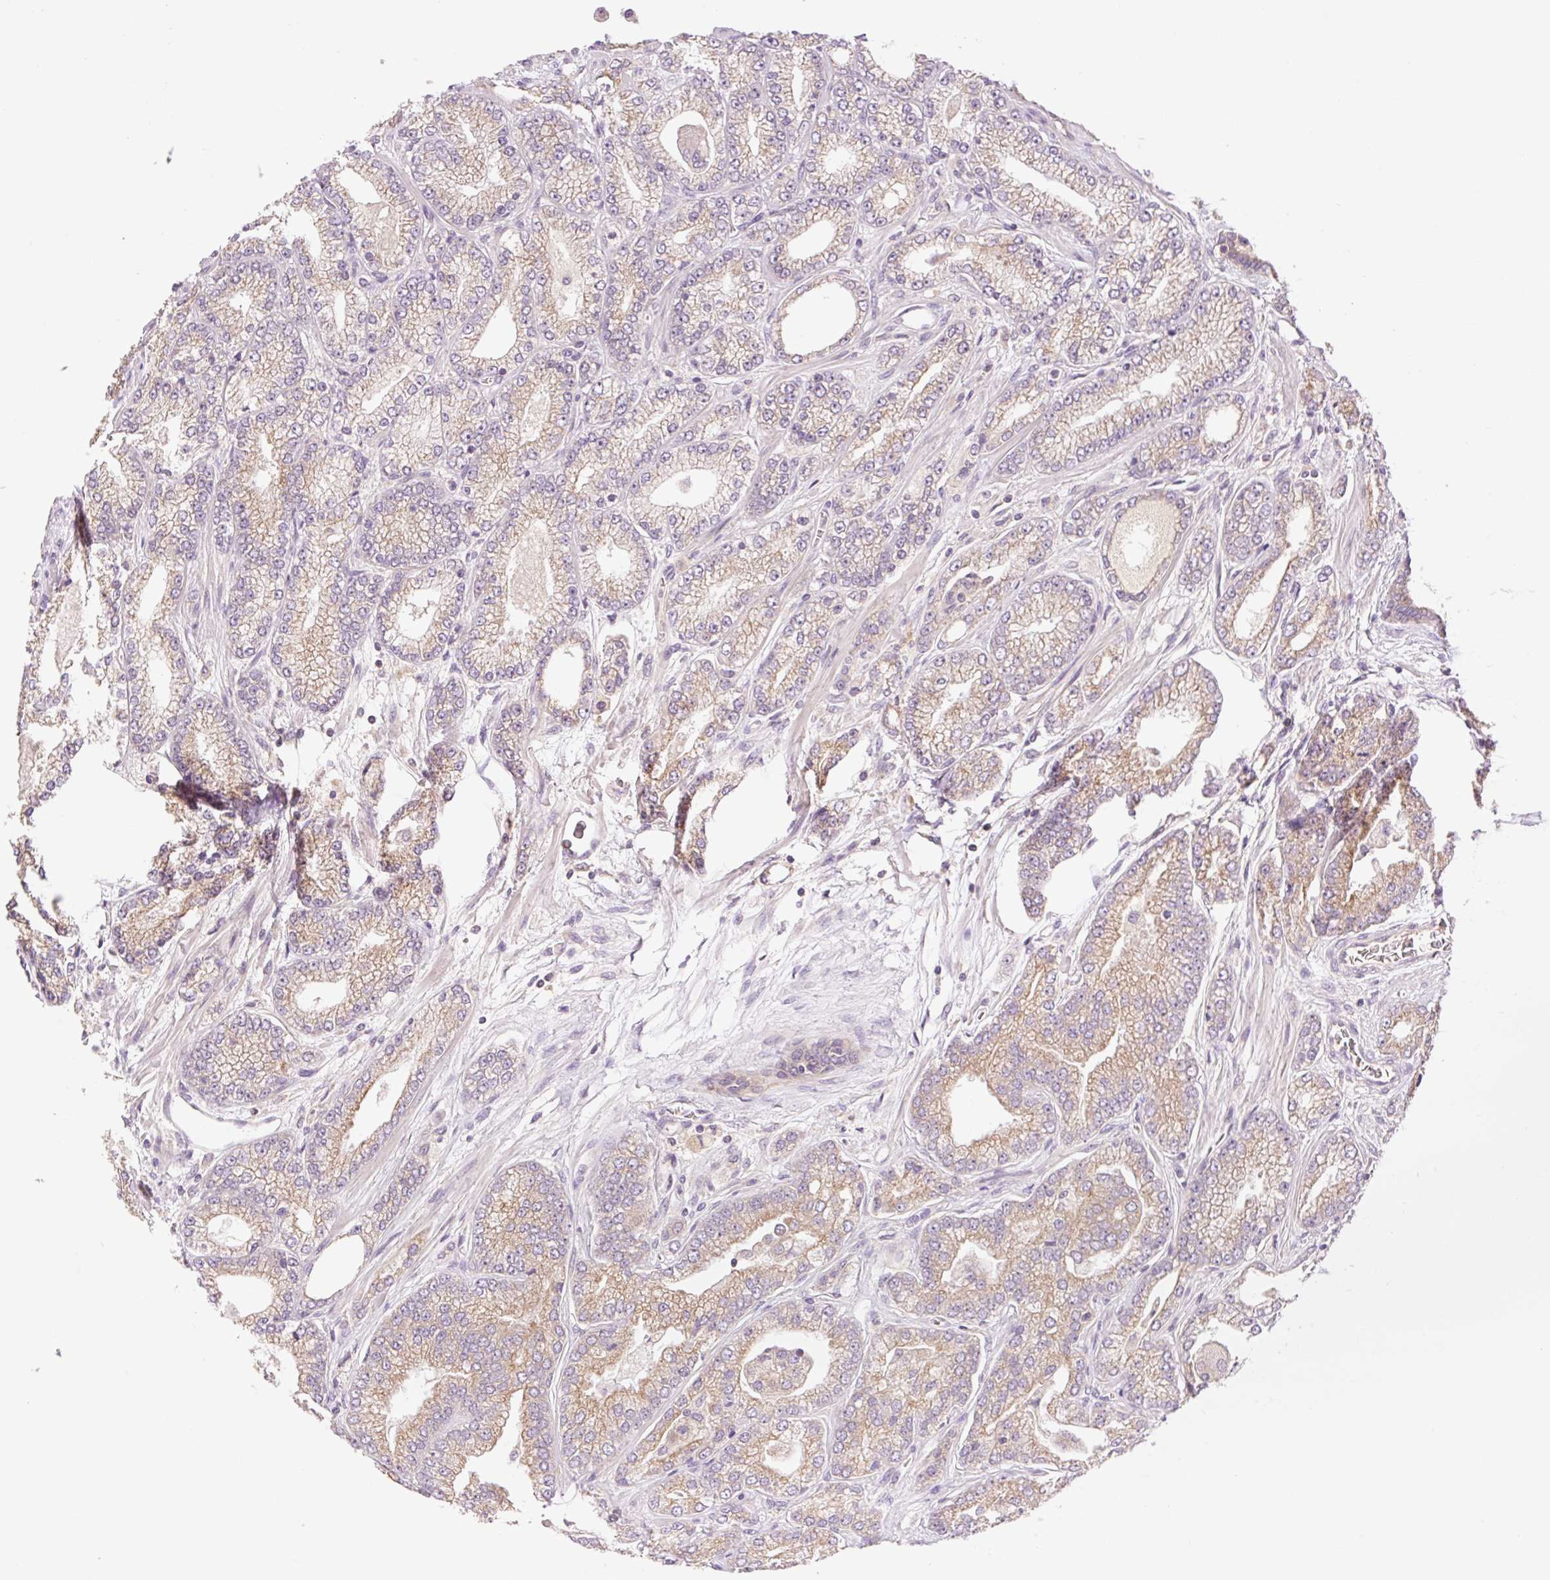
{"staining": {"intensity": "weak", "quantity": "25%-75%", "location": "cytoplasmic/membranous"}, "tissue": "prostate cancer", "cell_type": "Tumor cells", "image_type": "cancer", "snomed": [{"axis": "morphology", "description": "Adenocarcinoma, High grade"}, {"axis": "topography", "description": "Prostate"}], "caption": "About 25%-75% of tumor cells in human adenocarcinoma (high-grade) (prostate) reveal weak cytoplasmic/membranous protein positivity as visualized by brown immunohistochemical staining.", "gene": "YJU2B", "patient": {"sex": "male", "age": 68}}